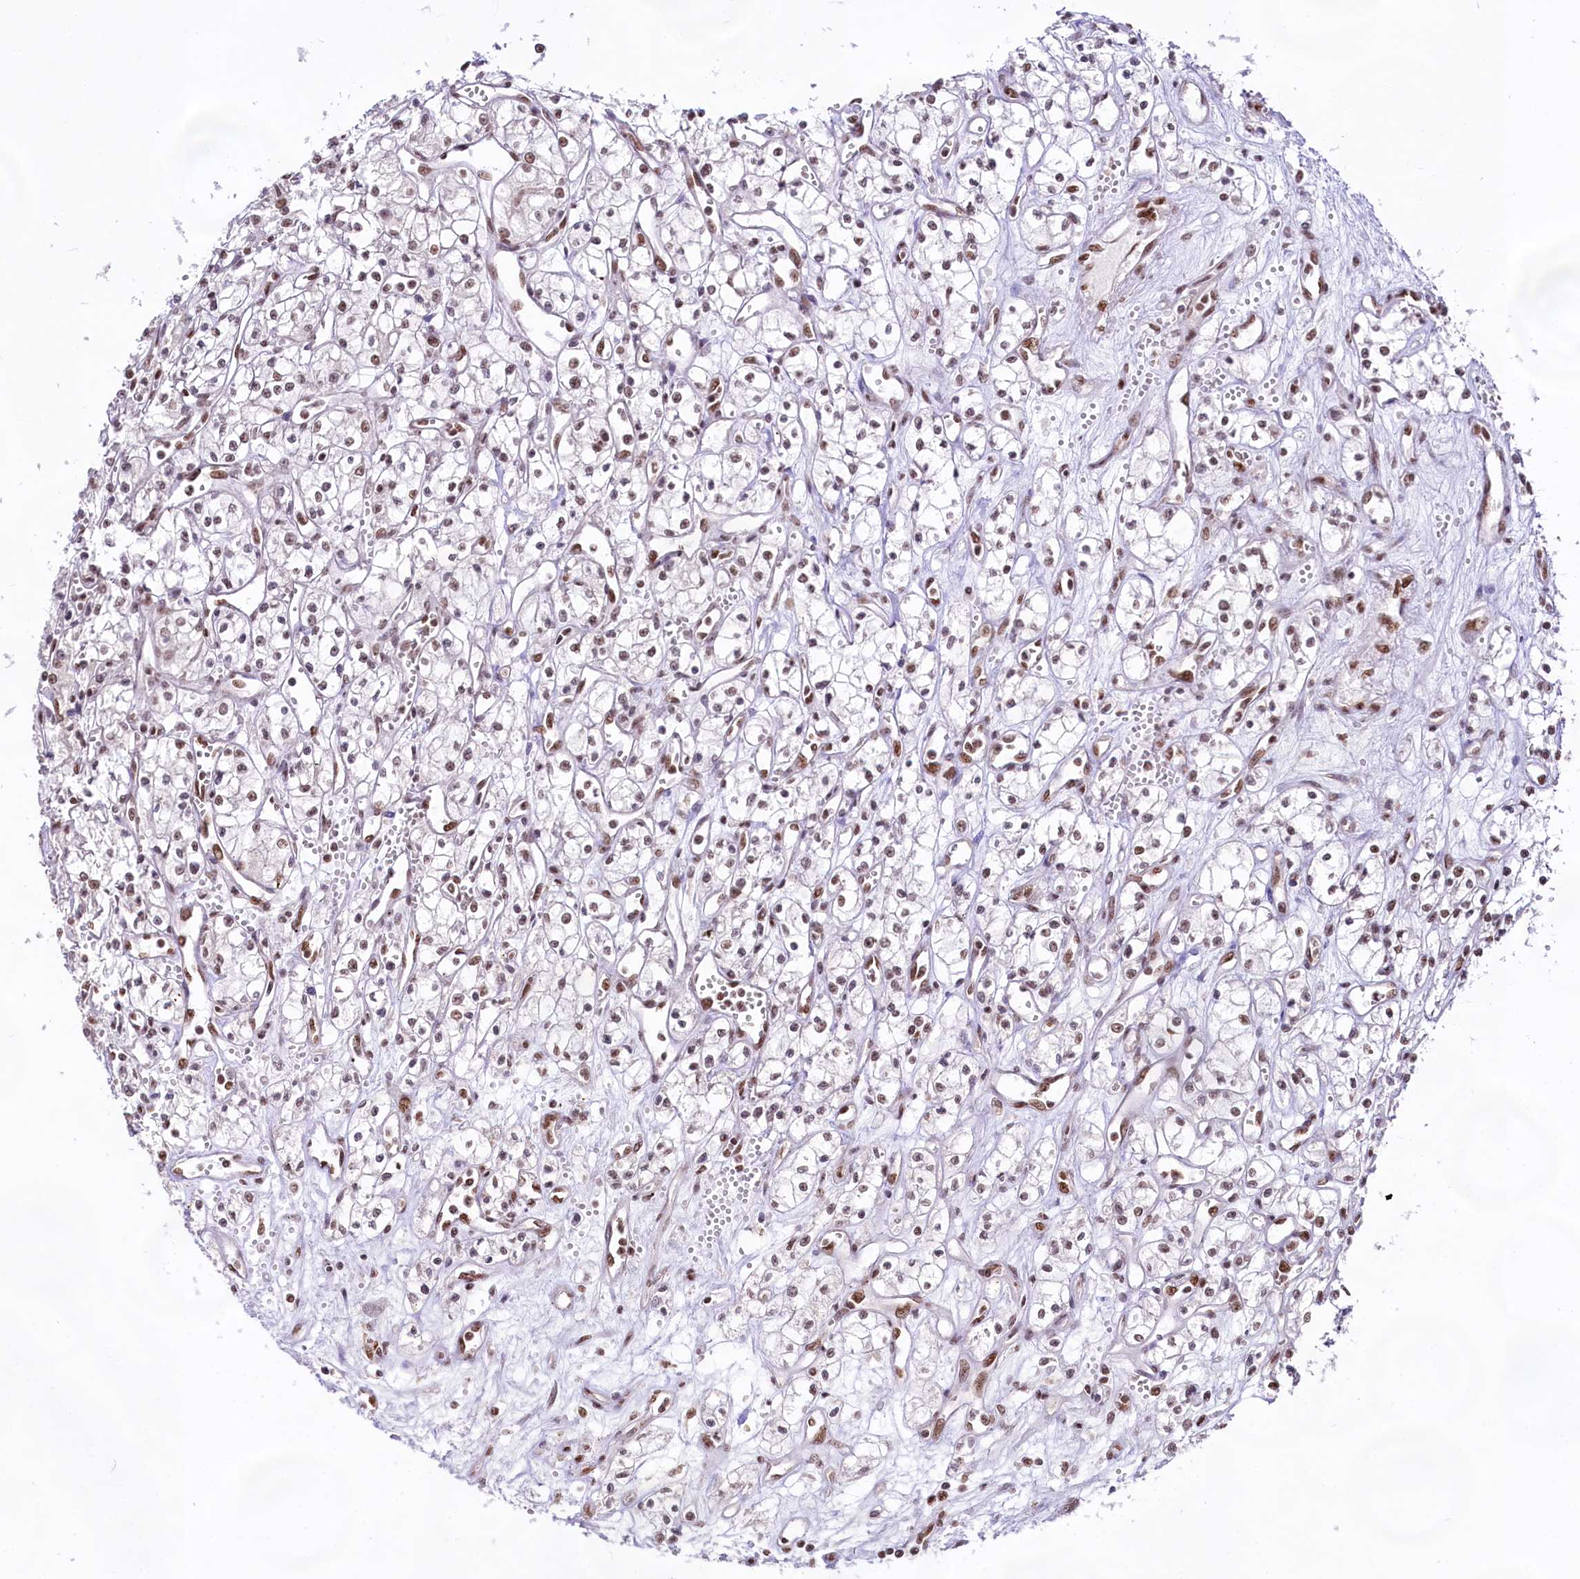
{"staining": {"intensity": "moderate", "quantity": "<25%", "location": "nuclear"}, "tissue": "renal cancer", "cell_type": "Tumor cells", "image_type": "cancer", "snomed": [{"axis": "morphology", "description": "Adenocarcinoma, NOS"}, {"axis": "topography", "description": "Kidney"}], "caption": "High-power microscopy captured an IHC histopathology image of renal cancer, revealing moderate nuclear positivity in about <25% of tumor cells. The staining was performed using DAB, with brown indicating positive protein expression. Nuclei are stained blue with hematoxylin.", "gene": "HIRA", "patient": {"sex": "male", "age": 59}}